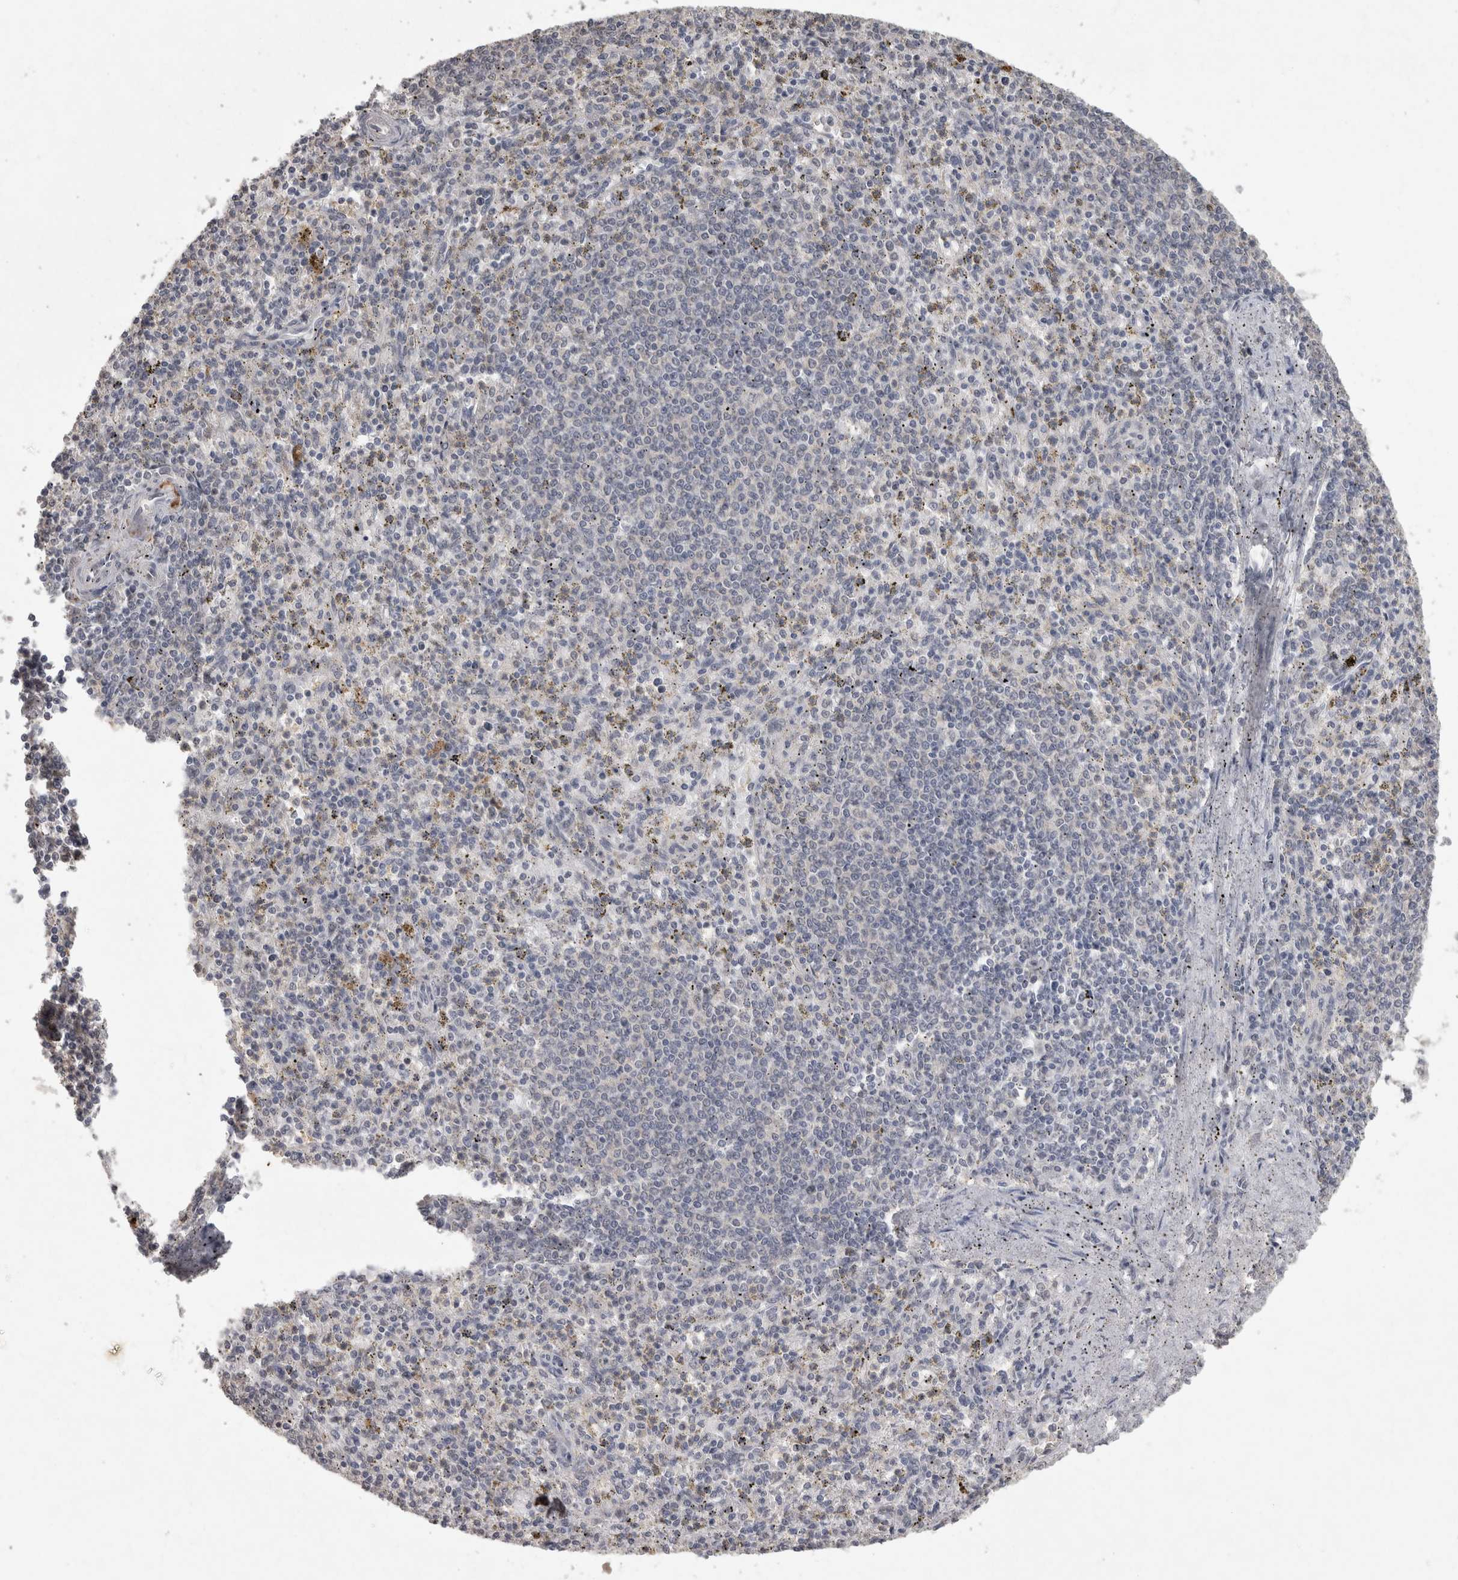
{"staining": {"intensity": "negative", "quantity": "none", "location": "none"}, "tissue": "spleen", "cell_type": "Cells in red pulp", "image_type": "normal", "snomed": [{"axis": "morphology", "description": "Normal tissue, NOS"}, {"axis": "topography", "description": "Spleen"}], "caption": "The immunohistochemistry (IHC) photomicrograph has no significant staining in cells in red pulp of spleen. (Stains: DAB IHC with hematoxylin counter stain, Microscopy: brightfield microscopy at high magnification).", "gene": "MEP1A", "patient": {"sex": "male", "age": 72}}